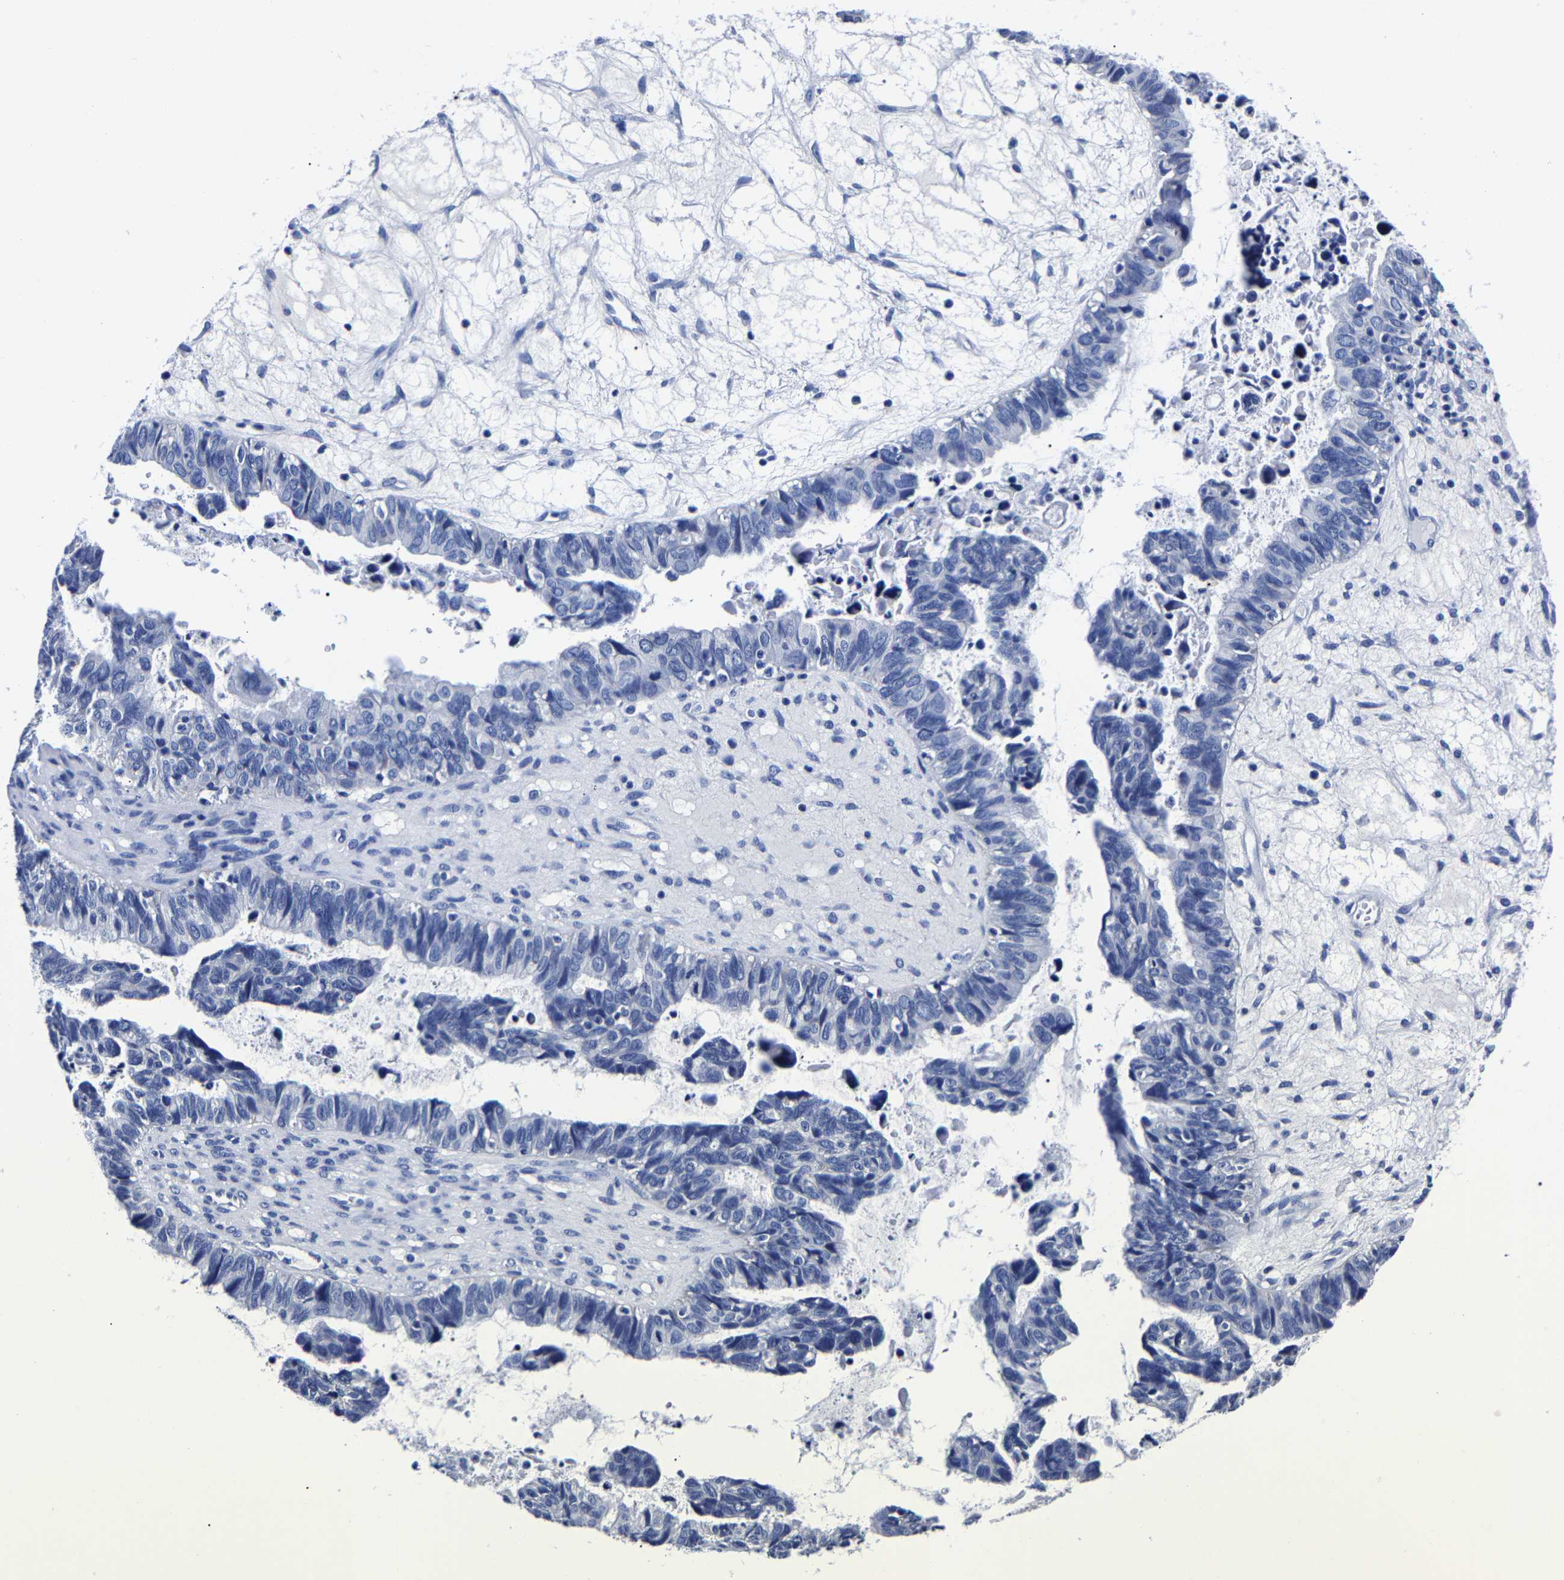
{"staining": {"intensity": "negative", "quantity": "none", "location": "none"}, "tissue": "ovarian cancer", "cell_type": "Tumor cells", "image_type": "cancer", "snomed": [{"axis": "morphology", "description": "Cystadenocarcinoma, serous, NOS"}, {"axis": "topography", "description": "Ovary"}], "caption": "Image shows no significant protein staining in tumor cells of ovarian cancer (serous cystadenocarcinoma).", "gene": "CPA2", "patient": {"sex": "female", "age": 79}}